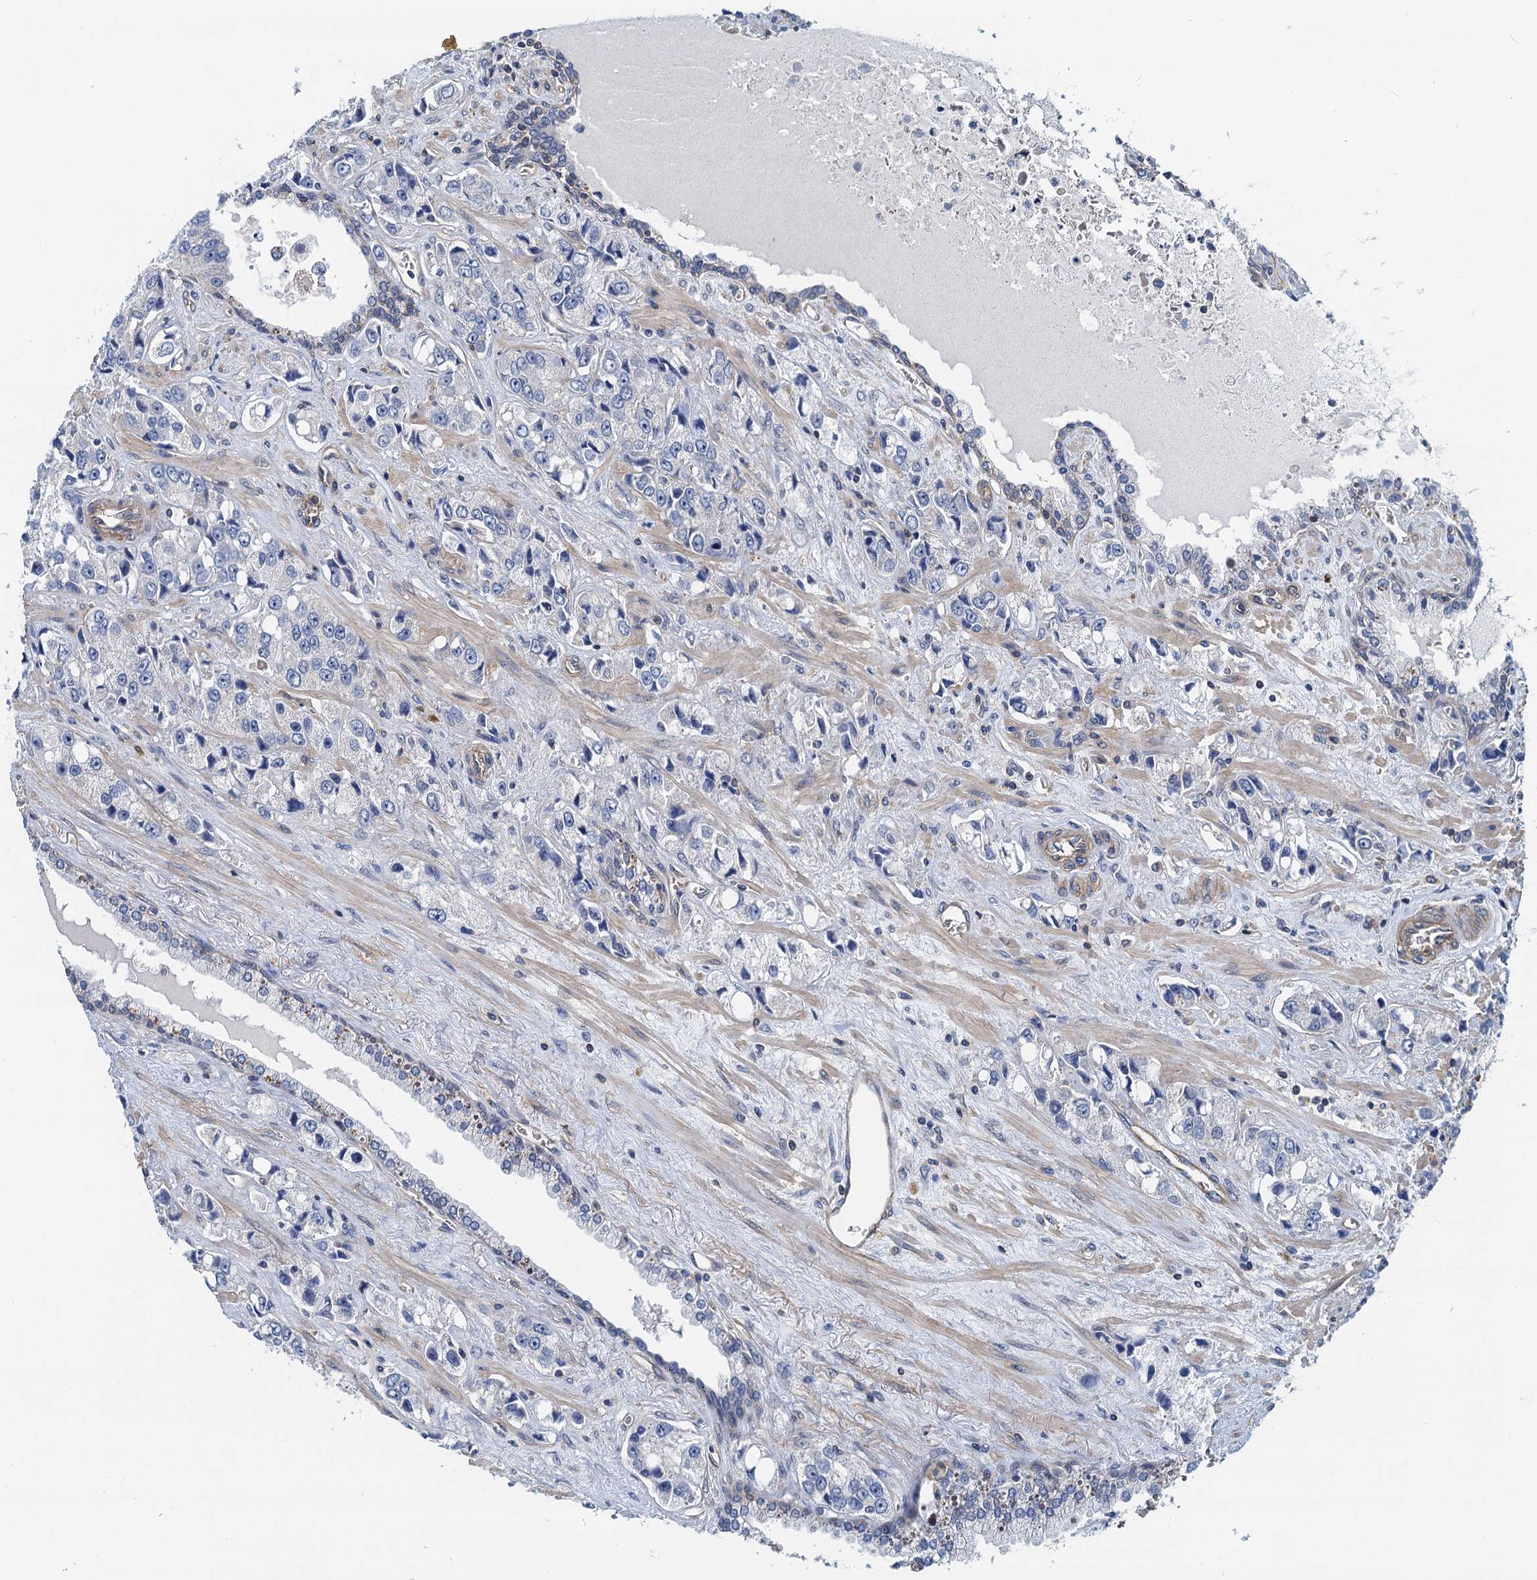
{"staining": {"intensity": "negative", "quantity": "none", "location": "none"}, "tissue": "prostate cancer", "cell_type": "Tumor cells", "image_type": "cancer", "snomed": [{"axis": "morphology", "description": "Adenocarcinoma, High grade"}, {"axis": "topography", "description": "Prostate"}], "caption": "A photomicrograph of prostate high-grade adenocarcinoma stained for a protein displays no brown staining in tumor cells.", "gene": "ROGDI", "patient": {"sex": "male", "age": 74}}